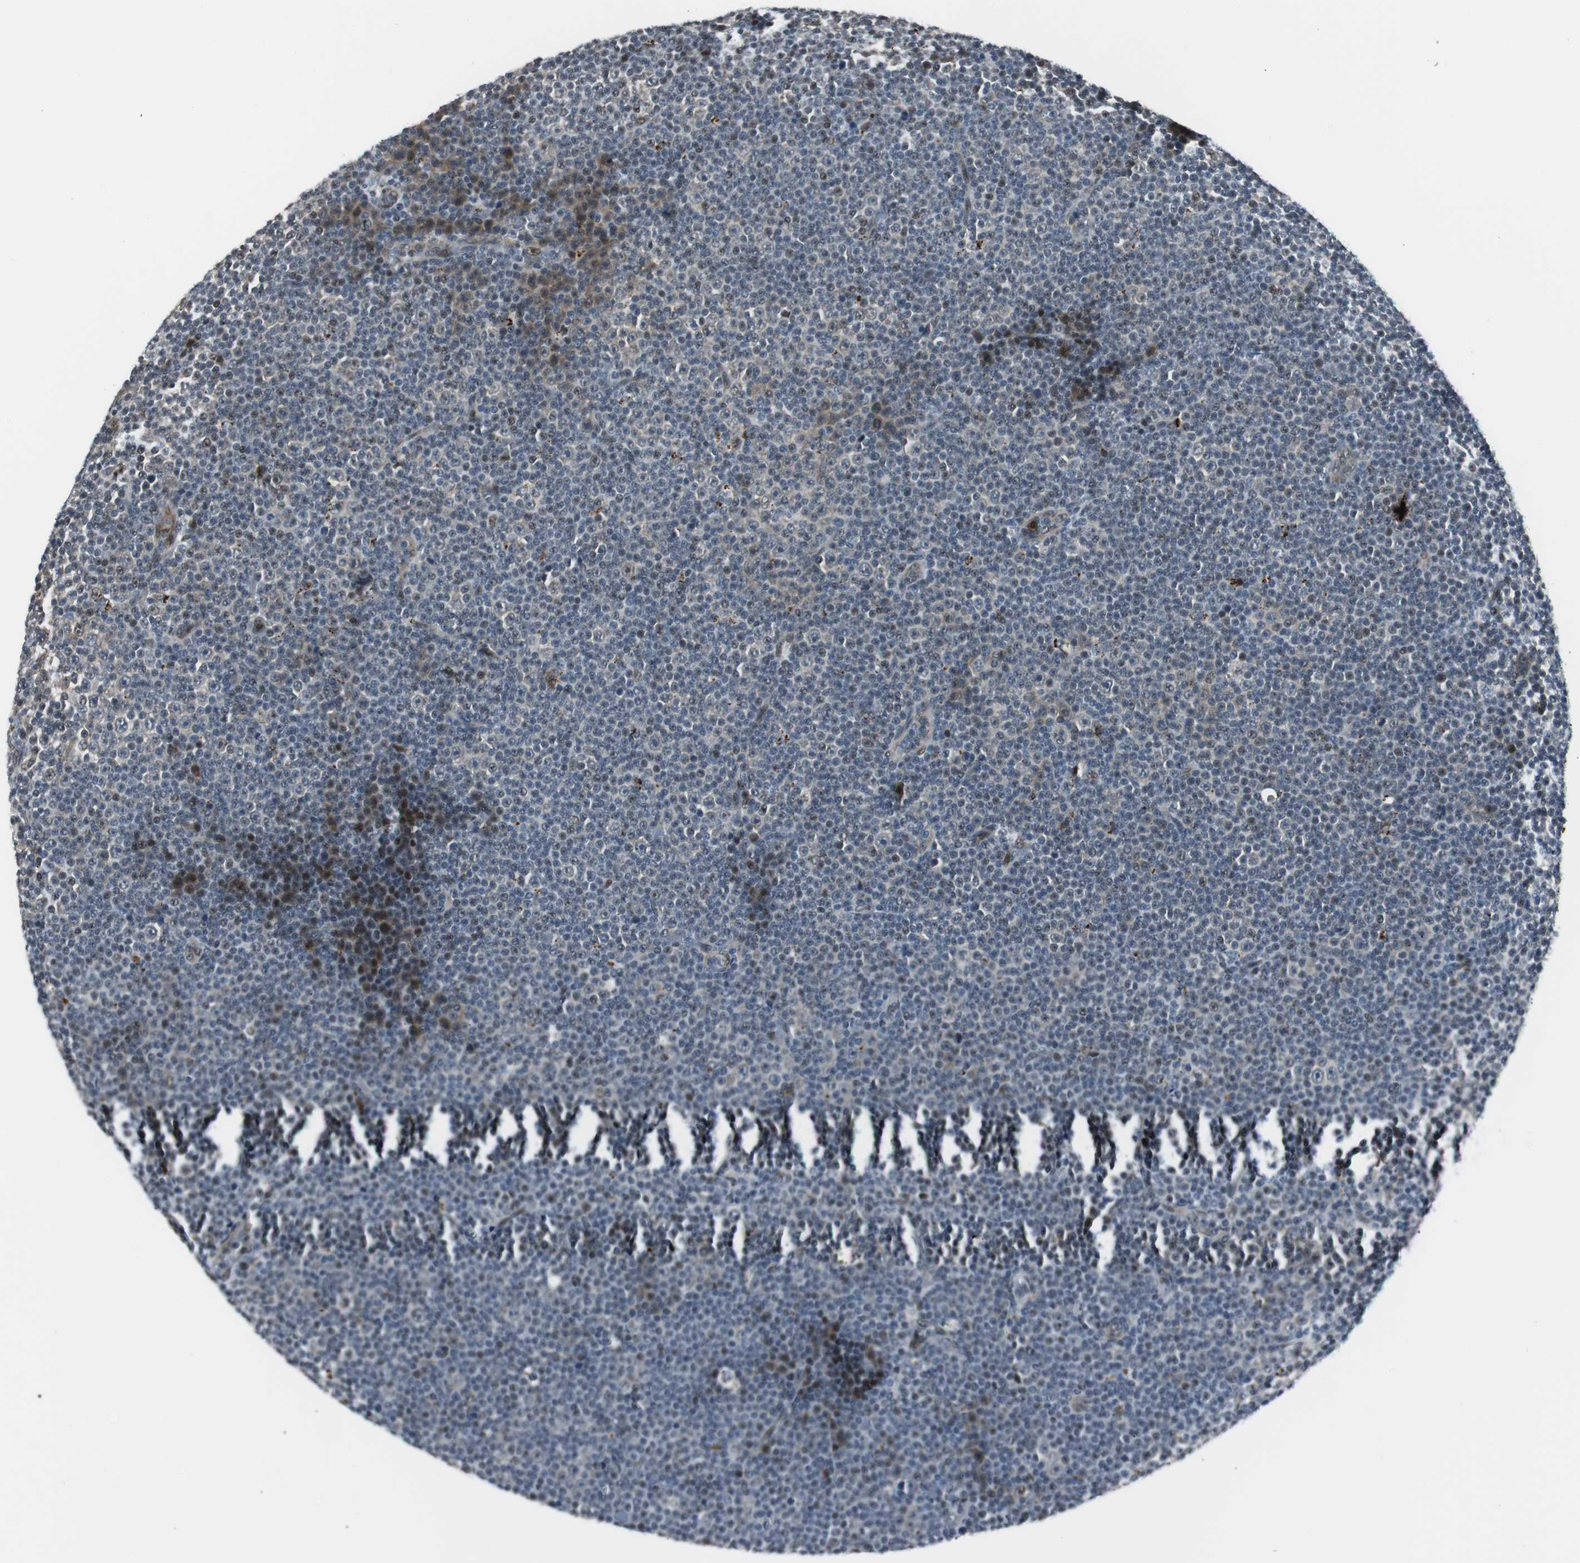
{"staining": {"intensity": "moderate", "quantity": "<25%", "location": "cytoplasmic/membranous,nuclear"}, "tissue": "lymphoma", "cell_type": "Tumor cells", "image_type": "cancer", "snomed": [{"axis": "morphology", "description": "Malignant lymphoma, non-Hodgkin's type, Low grade"}, {"axis": "topography", "description": "Lymph node"}], "caption": "Moderate cytoplasmic/membranous and nuclear expression is identified in about <25% of tumor cells in lymphoma.", "gene": "BOLA1", "patient": {"sex": "female", "age": 67}}